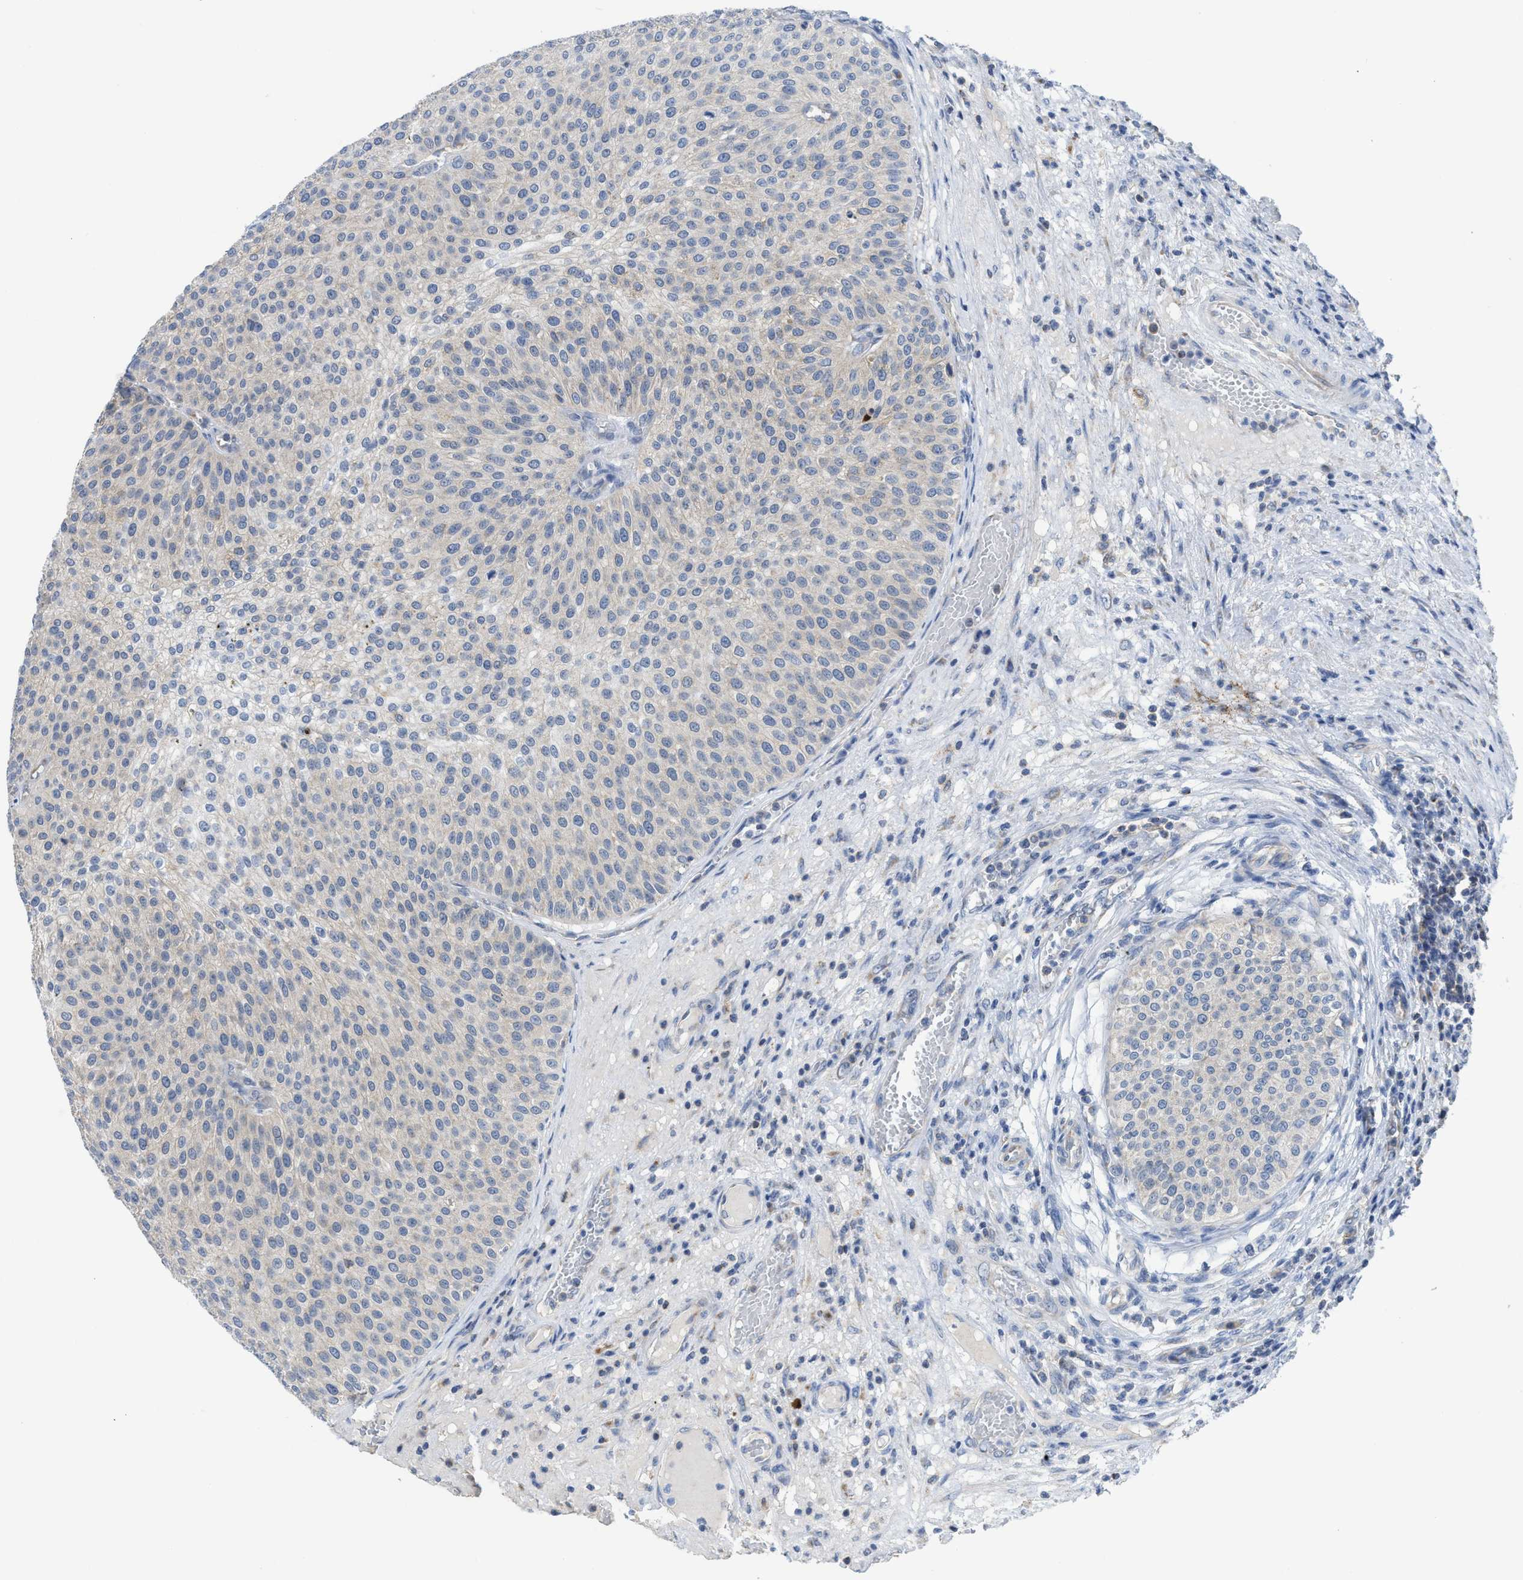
{"staining": {"intensity": "negative", "quantity": "none", "location": "none"}, "tissue": "urothelial cancer", "cell_type": "Tumor cells", "image_type": "cancer", "snomed": [{"axis": "morphology", "description": "Urothelial carcinoma, Low grade"}, {"axis": "topography", "description": "Smooth muscle"}, {"axis": "topography", "description": "Urinary bladder"}], "caption": "Tumor cells are negative for brown protein staining in urothelial cancer. Nuclei are stained in blue.", "gene": "GATD3", "patient": {"sex": "male", "age": 60}}